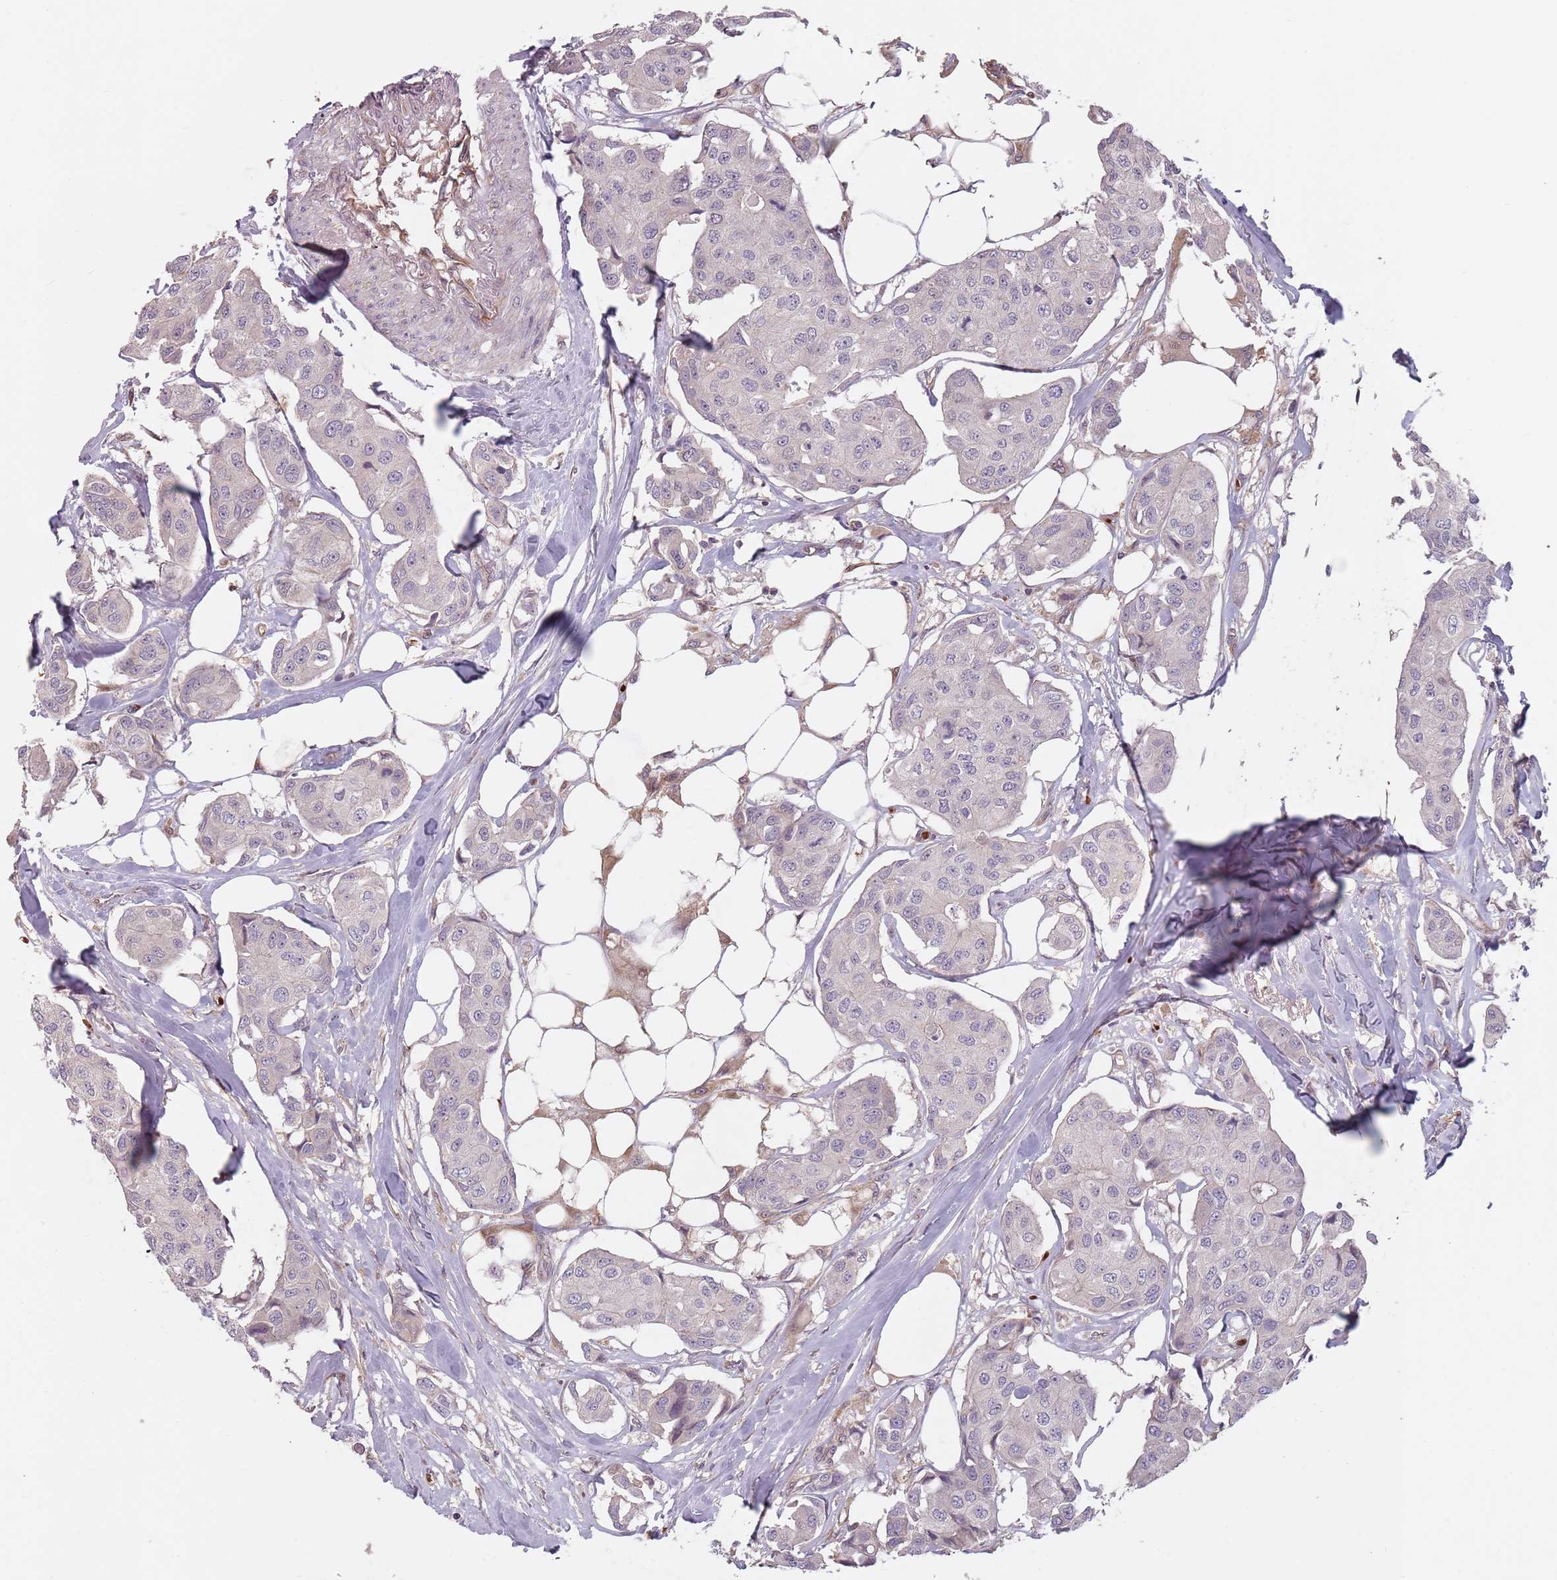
{"staining": {"intensity": "negative", "quantity": "none", "location": "none"}, "tissue": "breast cancer", "cell_type": "Tumor cells", "image_type": "cancer", "snomed": [{"axis": "morphology", "description": "Duct carcinoma"}, {"axis": "topography", "description": "Breast"}, {"axis": "topography", "description": "Lymph node"}], "caption": "High power microscopy micrograph of an immunohistochemistry (IHC) image of breast cancer (infiltrating ductal carcinoma), revealing no significant positivity in tumor cells.", "gene": "GPR180", "patient": {"sex": "female", "age": 80}}